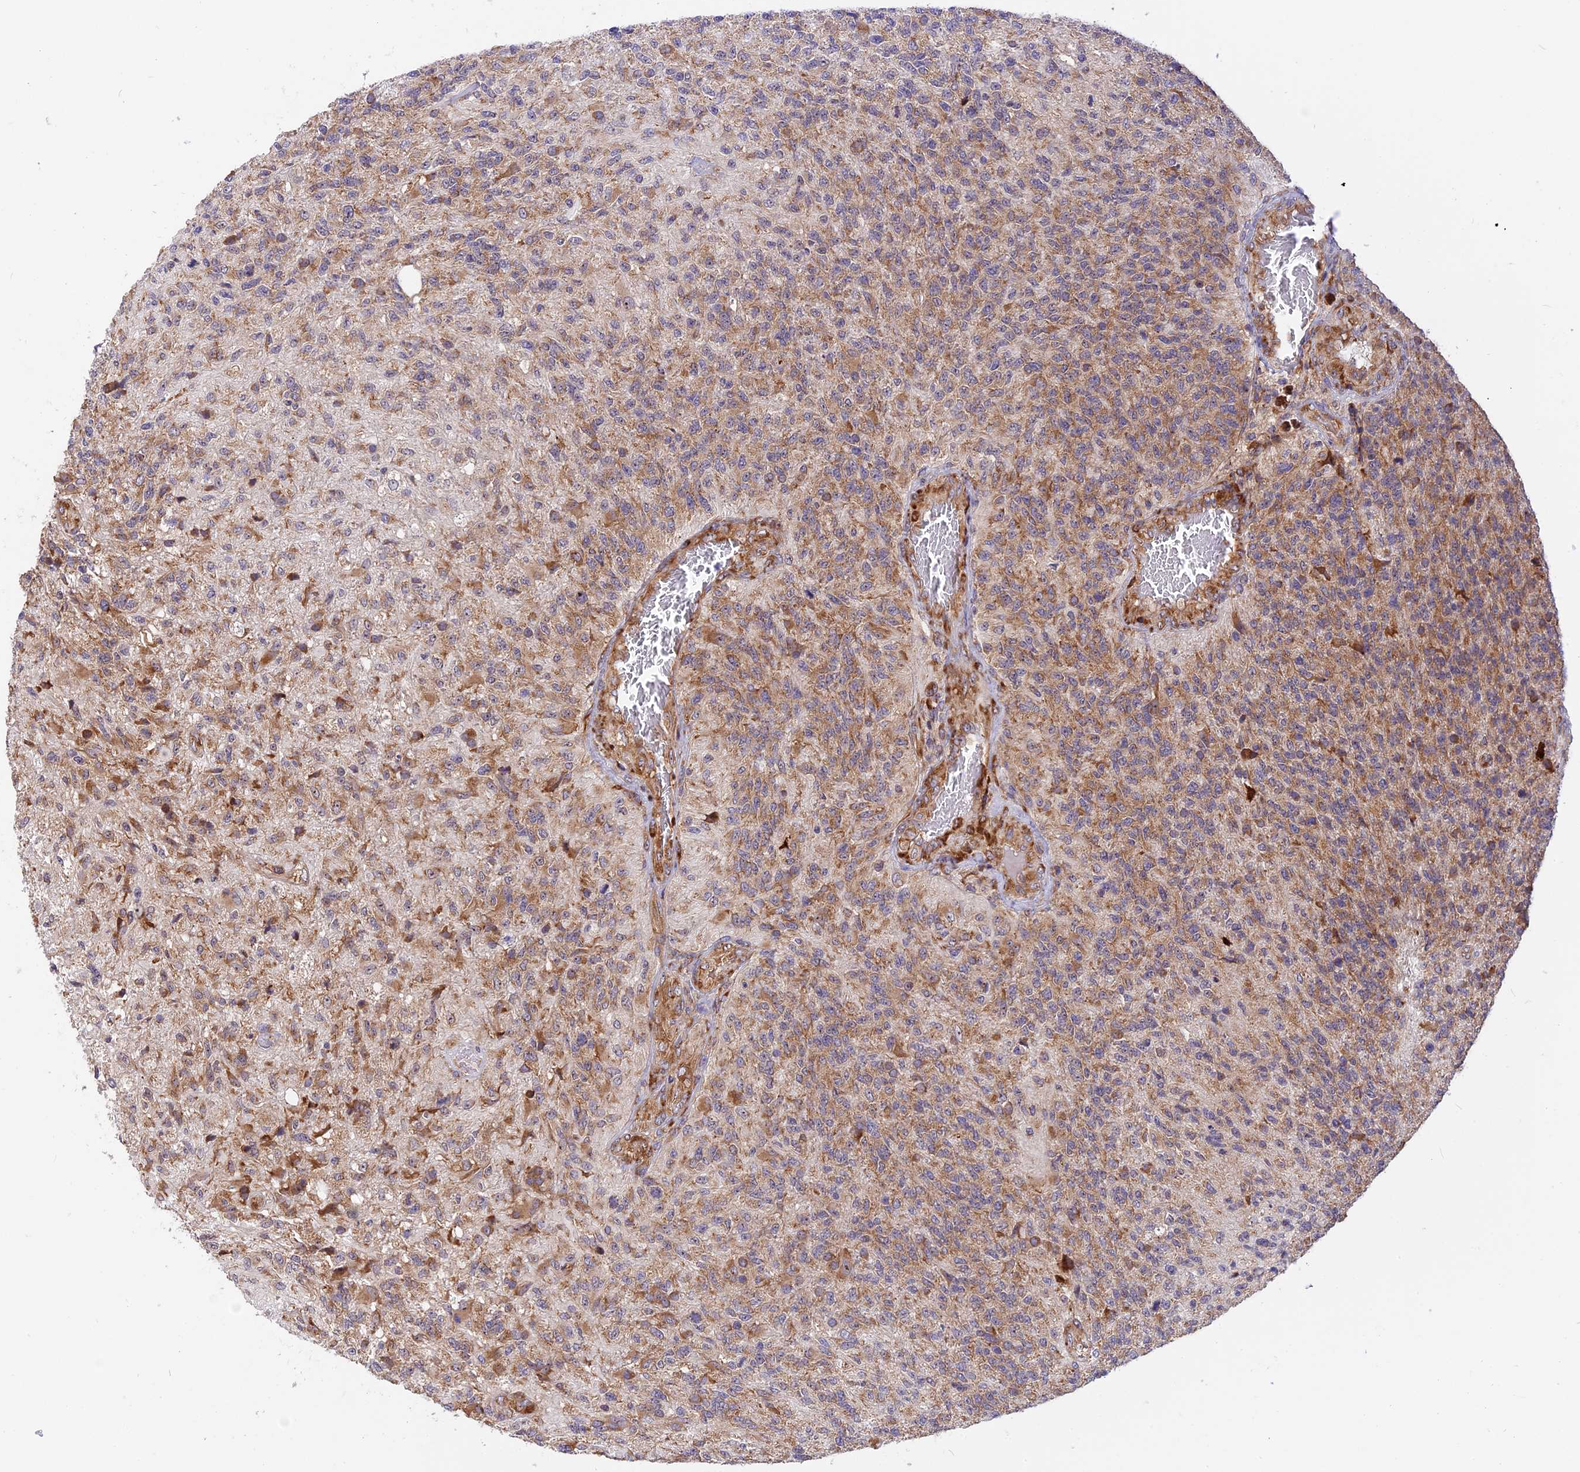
{"staining": {"intensity": "moderate", "quantity": ">75%", "location": "cytoplasmic/membranous"}, "tissue": "glioma", "cell_type": "Tumor cells", "image_type": "cancer", "snomed": [{"axis": "morphology", "description": "Glioma, malignant, High grade"}, {"axis": "topography", "description": "Brain"}], "caption": "Malignant glioma (high-grade) stained with a protein marker exhibits moderate staining in tumor cells.", "gene": "GNPTAB", "patient": {"sex": "male", "age": 56}}